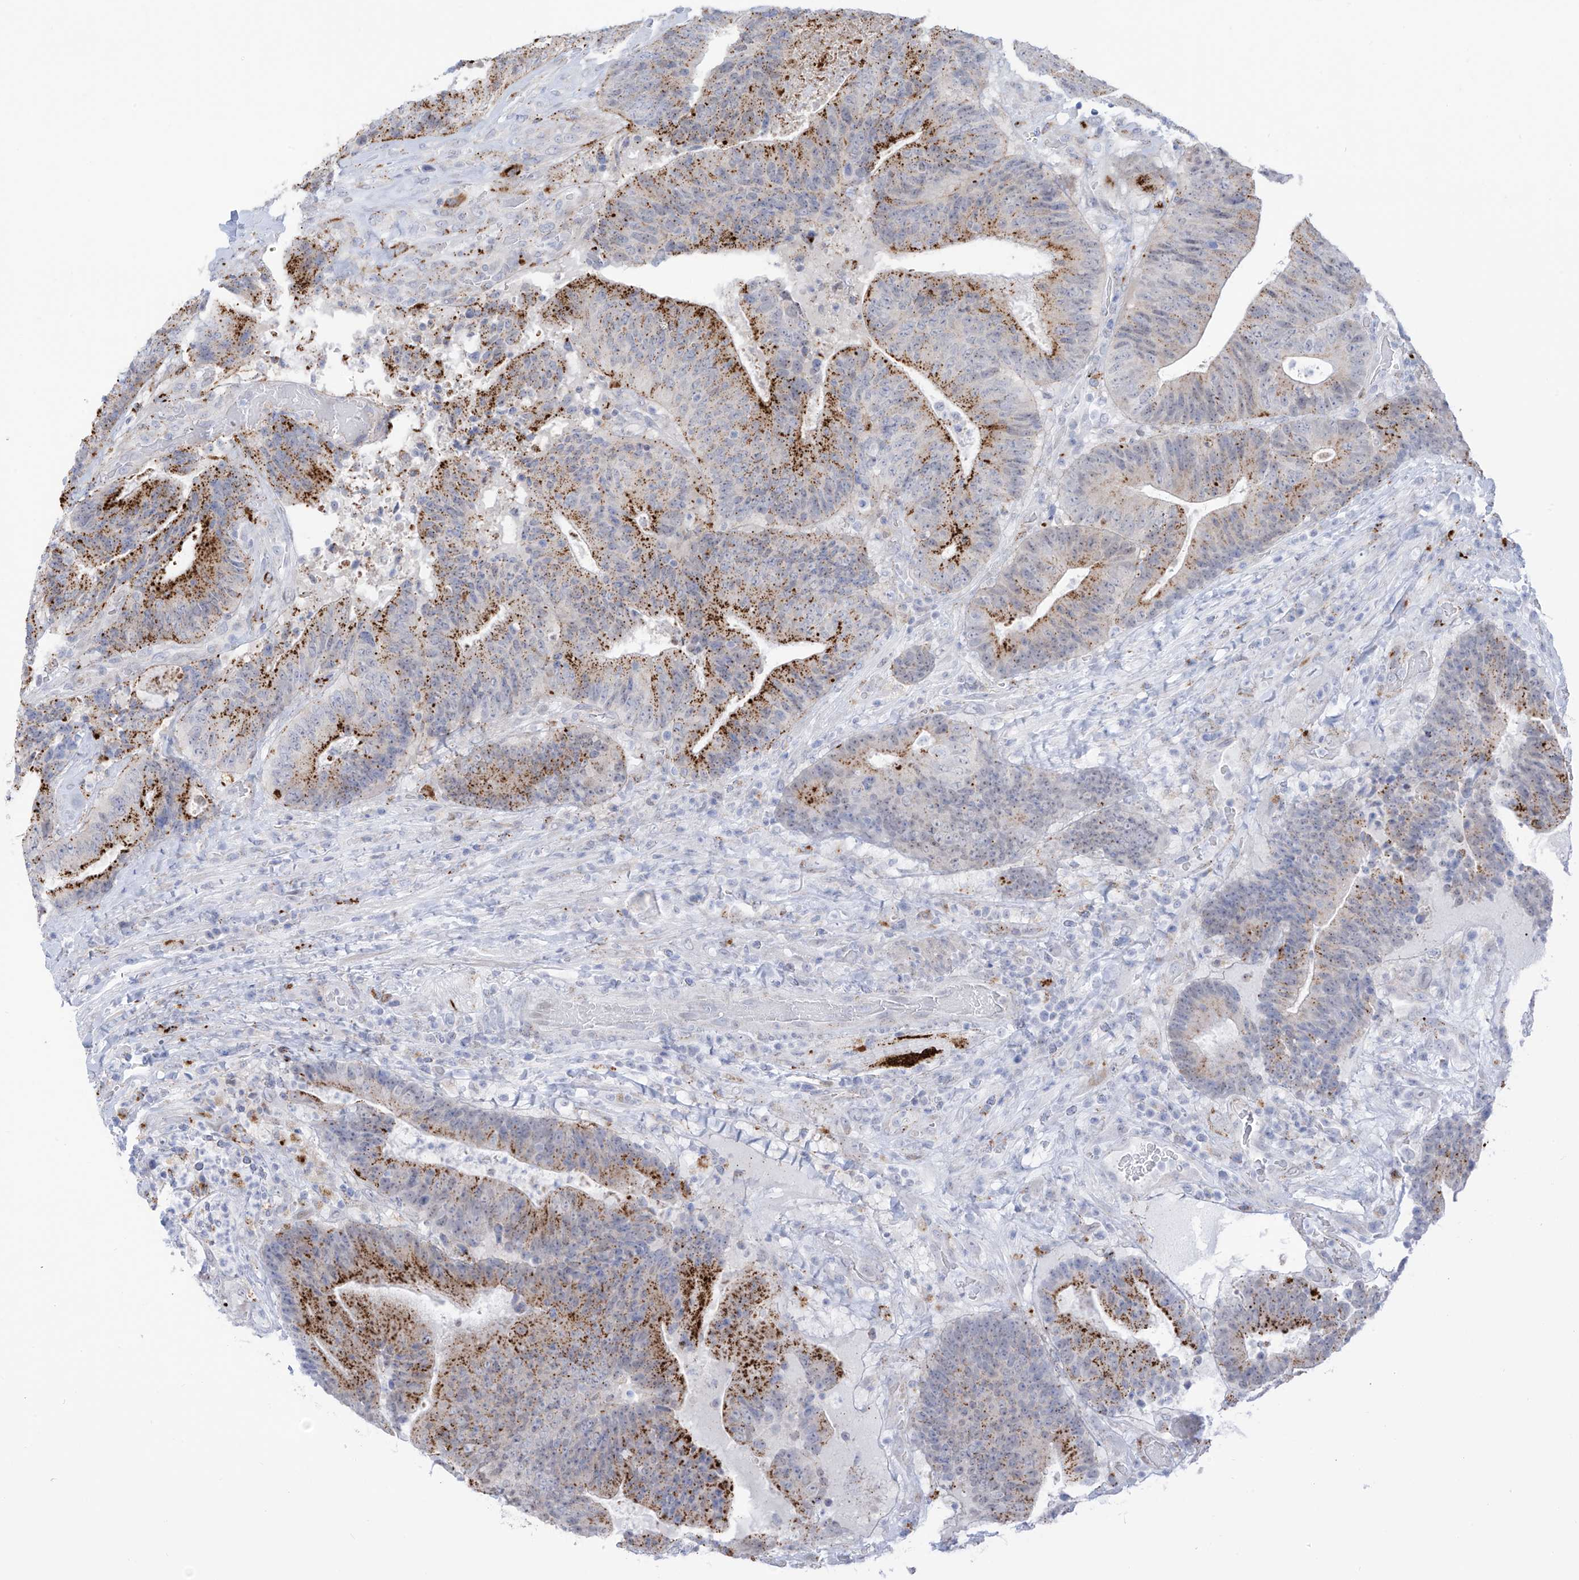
{"staining": {"intensity": "moderate", "quantity": ">75%", "location": "cytoplasmic/membranous"}, "tissue": "colorectal cancer", "cell_type": "Tumor cells", "image_type": "cancer", "snomed": [{"axis": "morphology", "description": "Adenocarcinoma, NOS"}, {"axis": "topography", "description": "Rectum"}], "caption": "Human colorectal adenocarcinoma stained for a protein (brown) displays moderate cytoplasmic/membranous positive expression in approximately >75% of tumor cells.", "gene": "PSPH", "patient": {"sex": "male", "age": 72}}